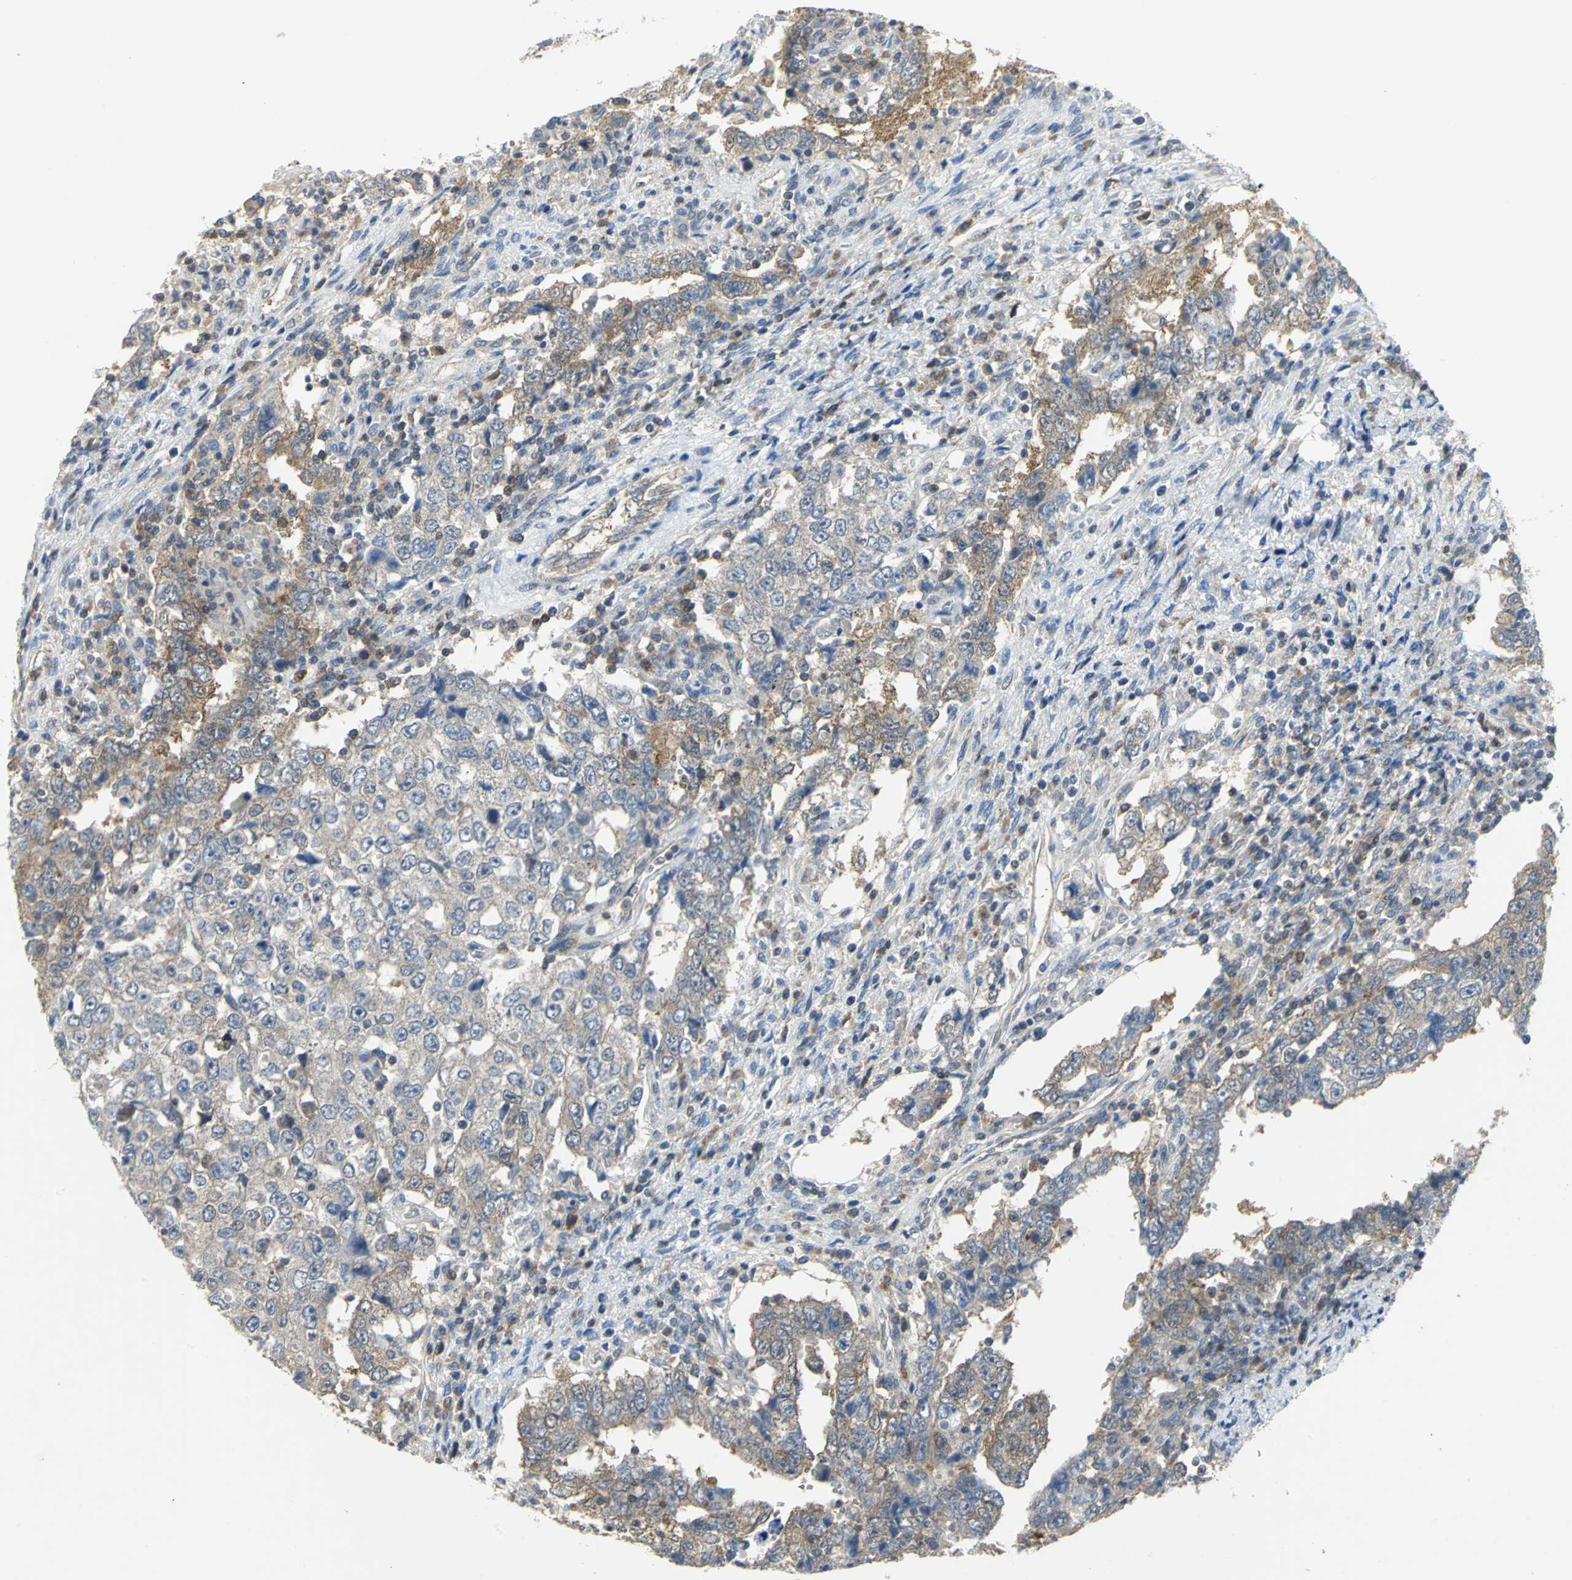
{"staining": {"intensity": "weak", "quantity": "<25%", "location": "cytoplasmic/membranous"}, "tissue": "testis cancer", "cell_type": "Tumor cells", "image_type": "cancer", "snomed": [{"axis": "morphology", "description": "Carcinoma, Embryonal, NOS"}, {"axis": "topography", "description": "Testis"}], "caption": "Human testis embryonal carcinoma stained for a protein using IHC exhibits no expression in tumor cells.", "gene": "PPIA", "patient": {"sex": "male", "age": 26}}